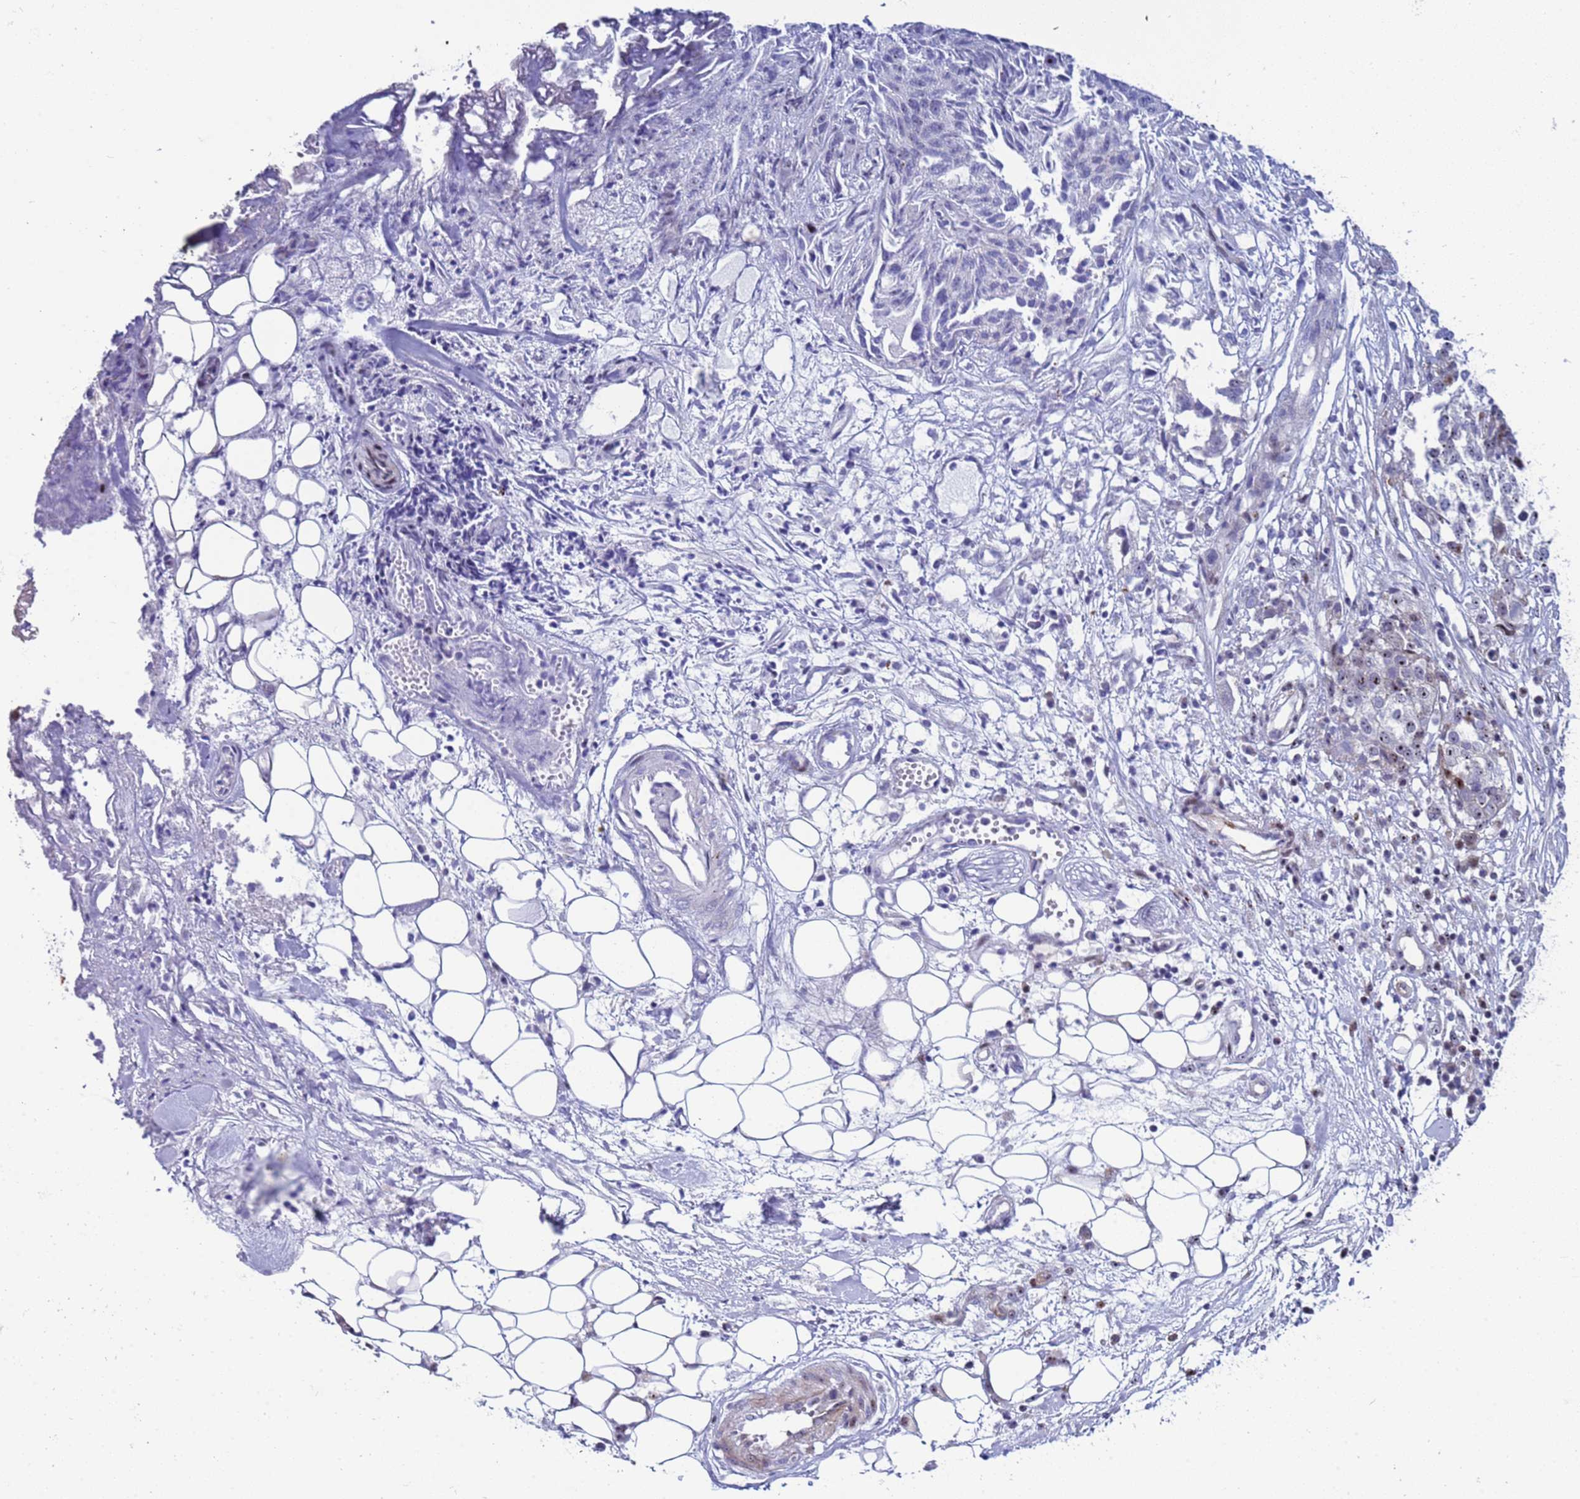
{"staining": {"intensity": "moderate", "quantity": "<25%", "location": "cytoplasmic/membranous,nuclear"}, "tissue": "ovarian cancer", "cell_type": "Tumor cells", "image_type": "cancer", "snomed": [{"axis": "morphology", "description": "Cystadenocarcinoma, serous, NOS"}, {"axis": "topography", "description": "Soft tissue"}, {"axis": "topography", "description": "Ovary"}], "caption": "A histopathology image showing moderate cytoplasmic/membranous and nuclear positivity in approximately <25% of tumor cells in ovarian cancer, as visualized by brown immunohistochemical staining.", "gene": "POP5", "patient": {"sex": "female", "age": 57}}